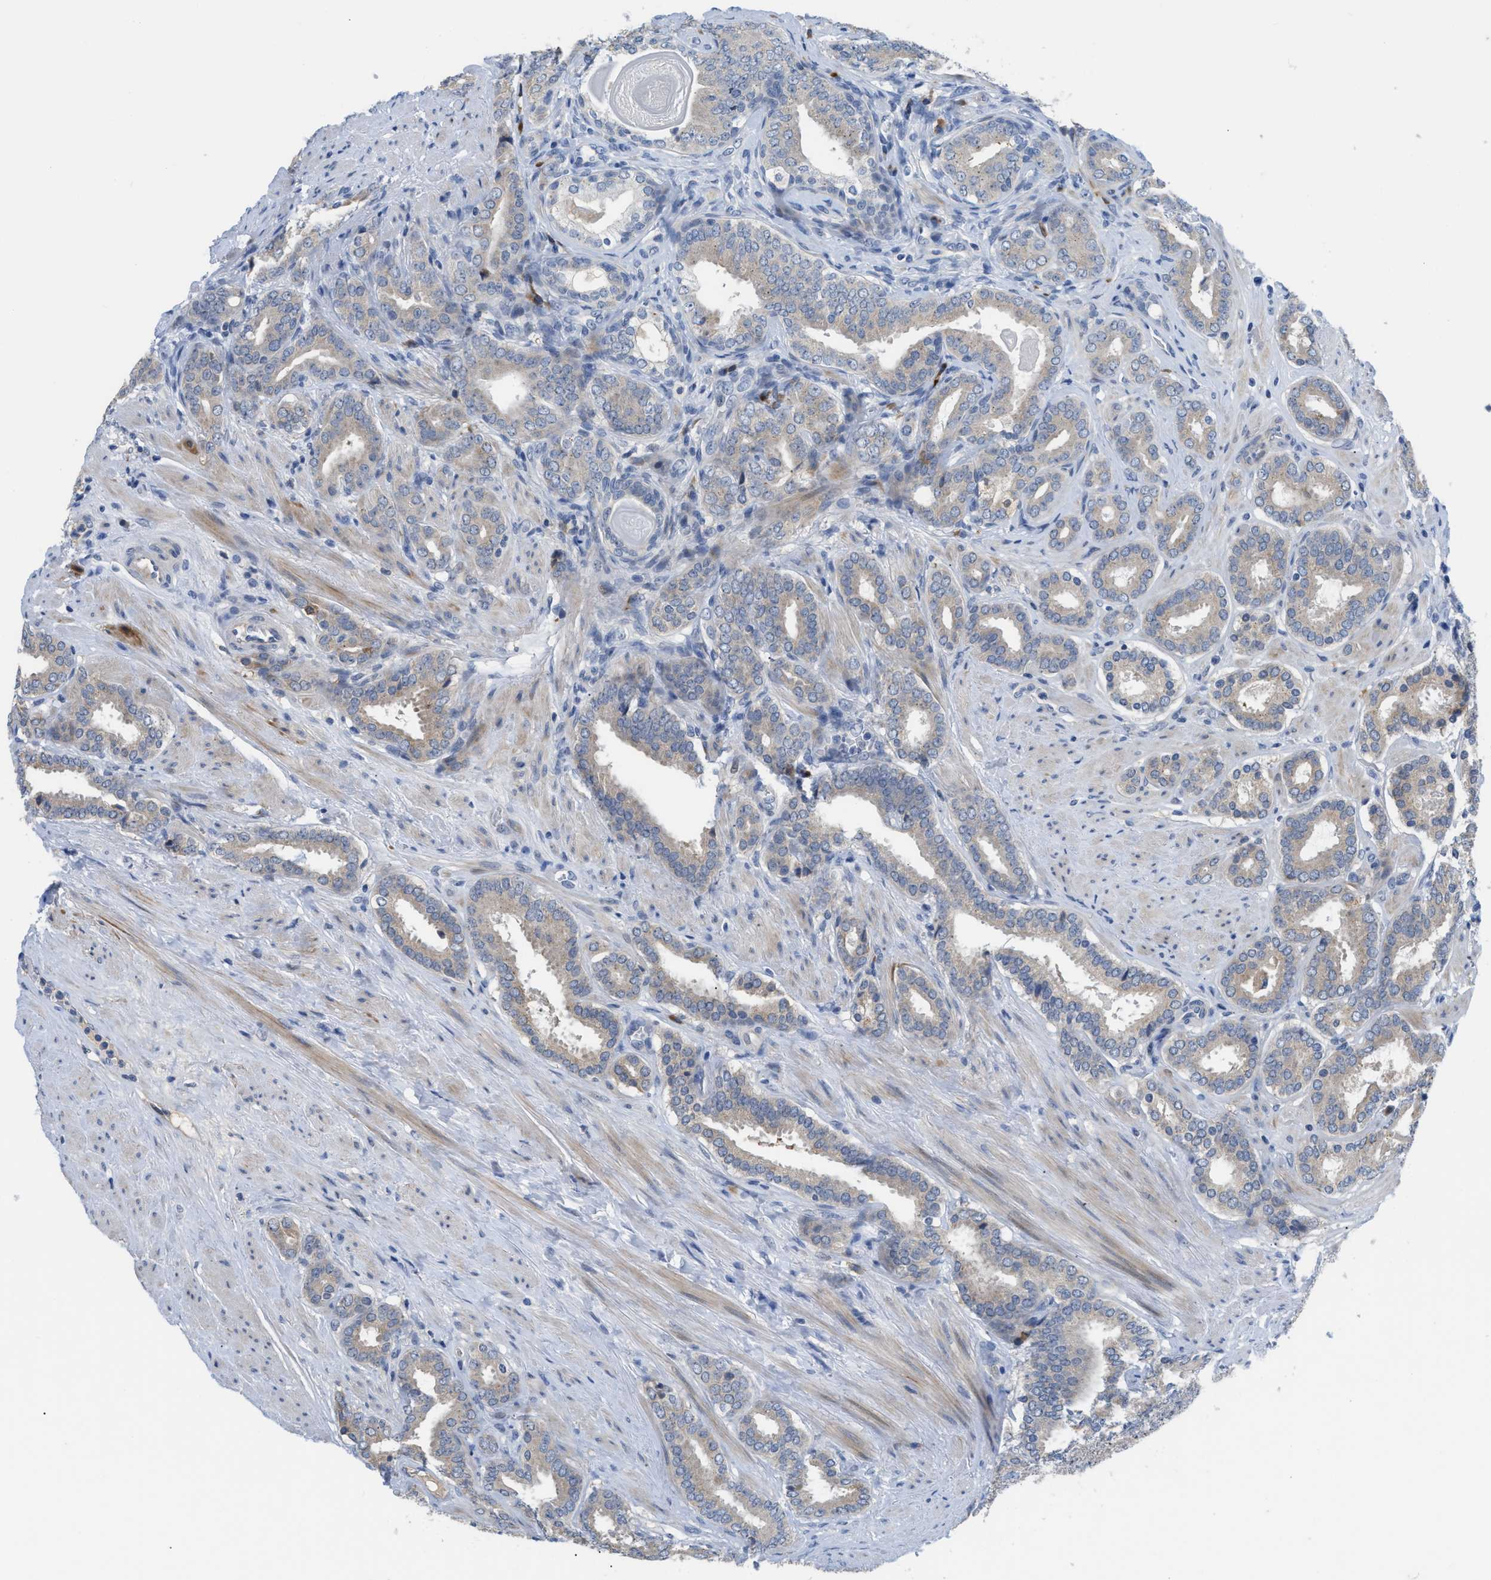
{"staining": {"intensity": "negative", "quantity": "none", "location": "none"}, "tissue": "prostate cancer", "cell_type": "Tumor cells", "image_type": "cancer", "snomed": [{"axis": "morphology", "description": "Adenocarcinoma, Low grade"}, {"axis": "topography", "description": "Prostate"}], "caption": "Low-grade adenocarcinoma (prostate) stained for a protein using immunohistochemistry (IHC) reveals no positivity tumor cells.", "gene": "OR9K2", "patient": {"sex": "male", "age": 69}}